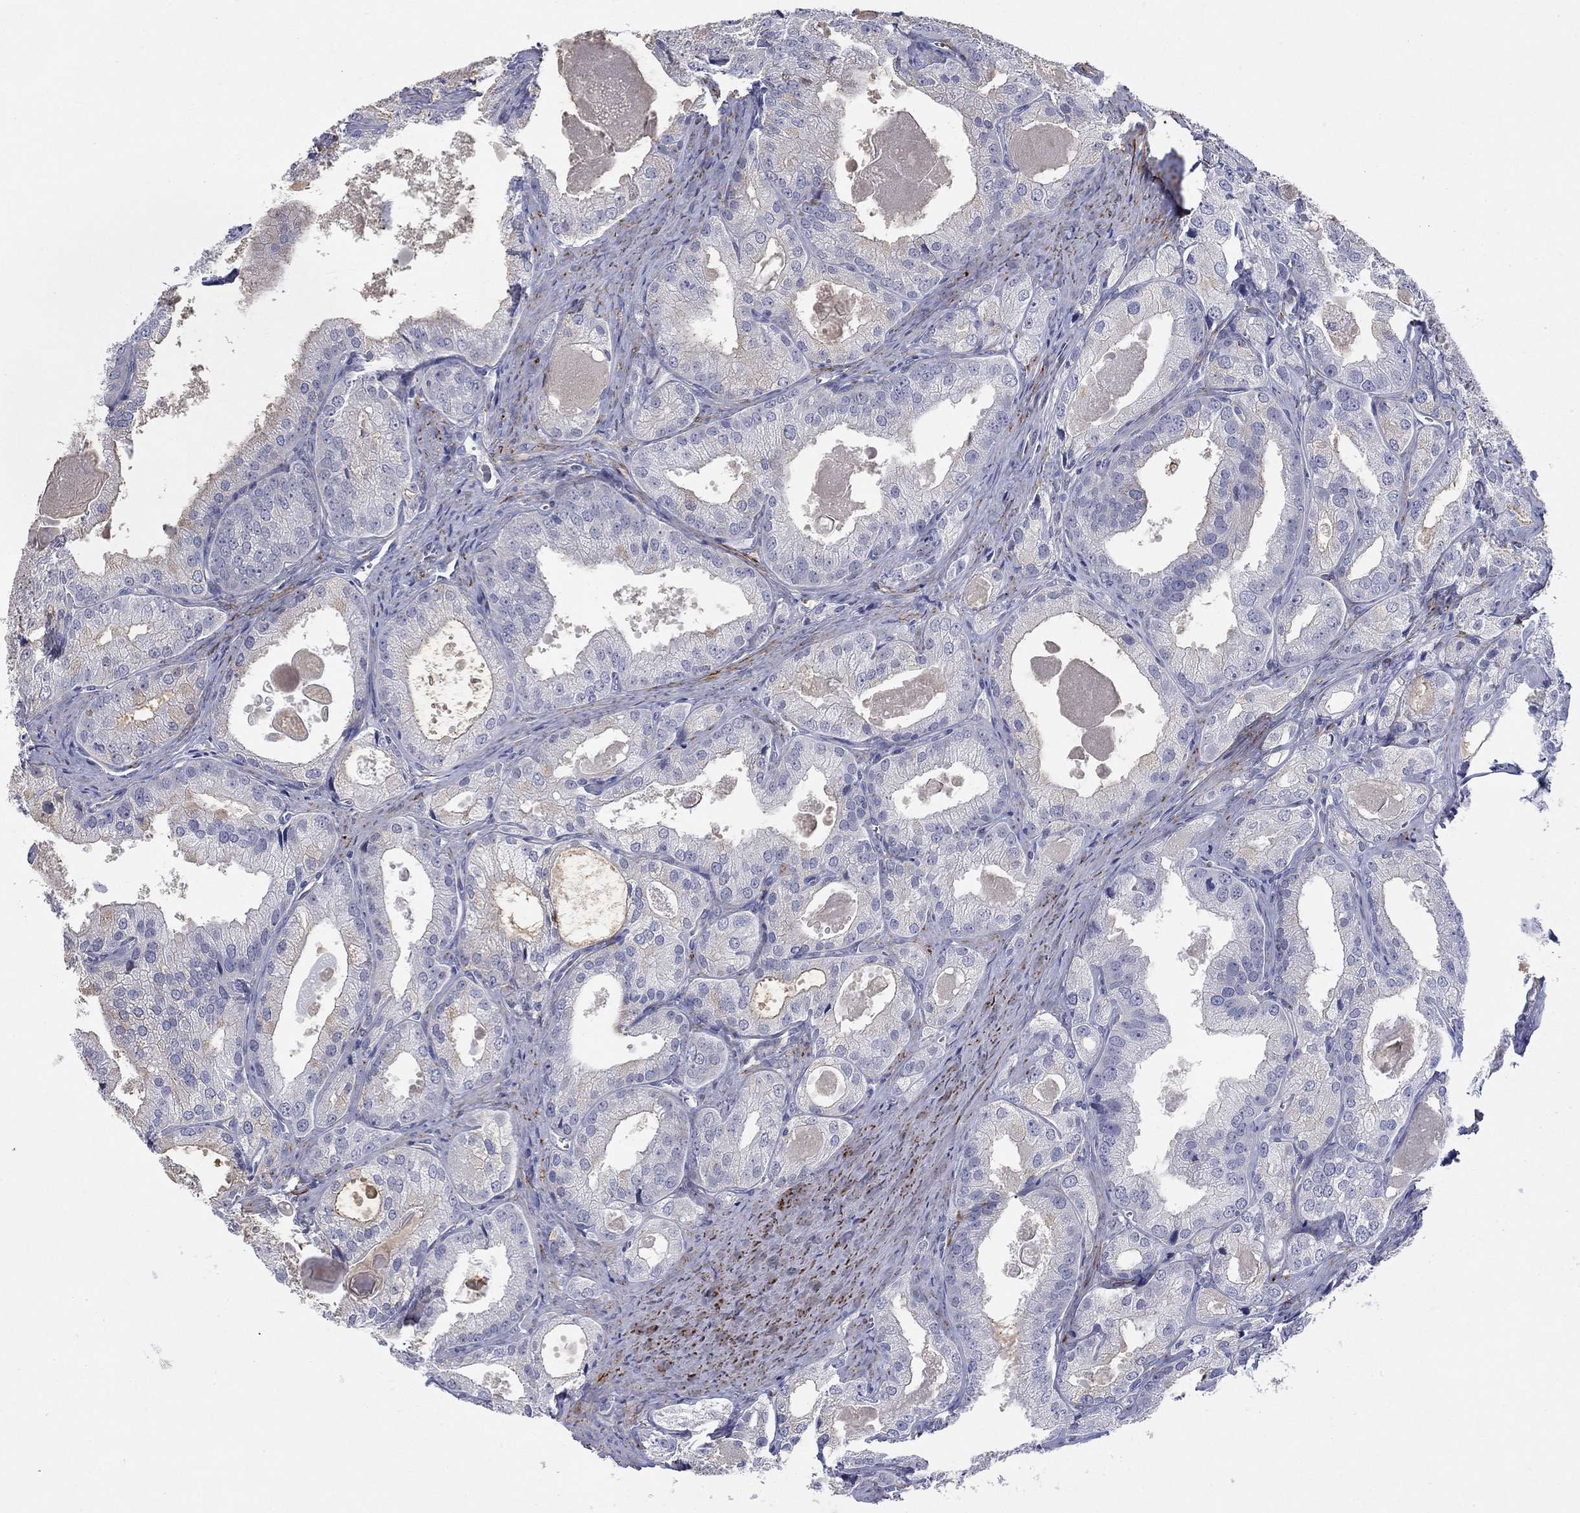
{"staining": {"intensity": "weak", "quantity": "<25%", "location": "cytoplasmic/membranous"}, "tissue": "prostate cancer", "cell_type": "Tumor cells", "image_type": "cancer", "snomed": [{"axis": "morphology", "description": "Adenocarcinoma, NOS"}, {"axis": "morphology", "description": "Adenocarcinoma, High grade"}, {"axis": "topography", "description": "Prostate"}], "caption": "Immunohistochemical staining of human prostate adenocarcinoma demonstrates no significant staining in tumor cells.", "gene": "PTPRZ1", "patient": {"sex": "male", "age": 70}}